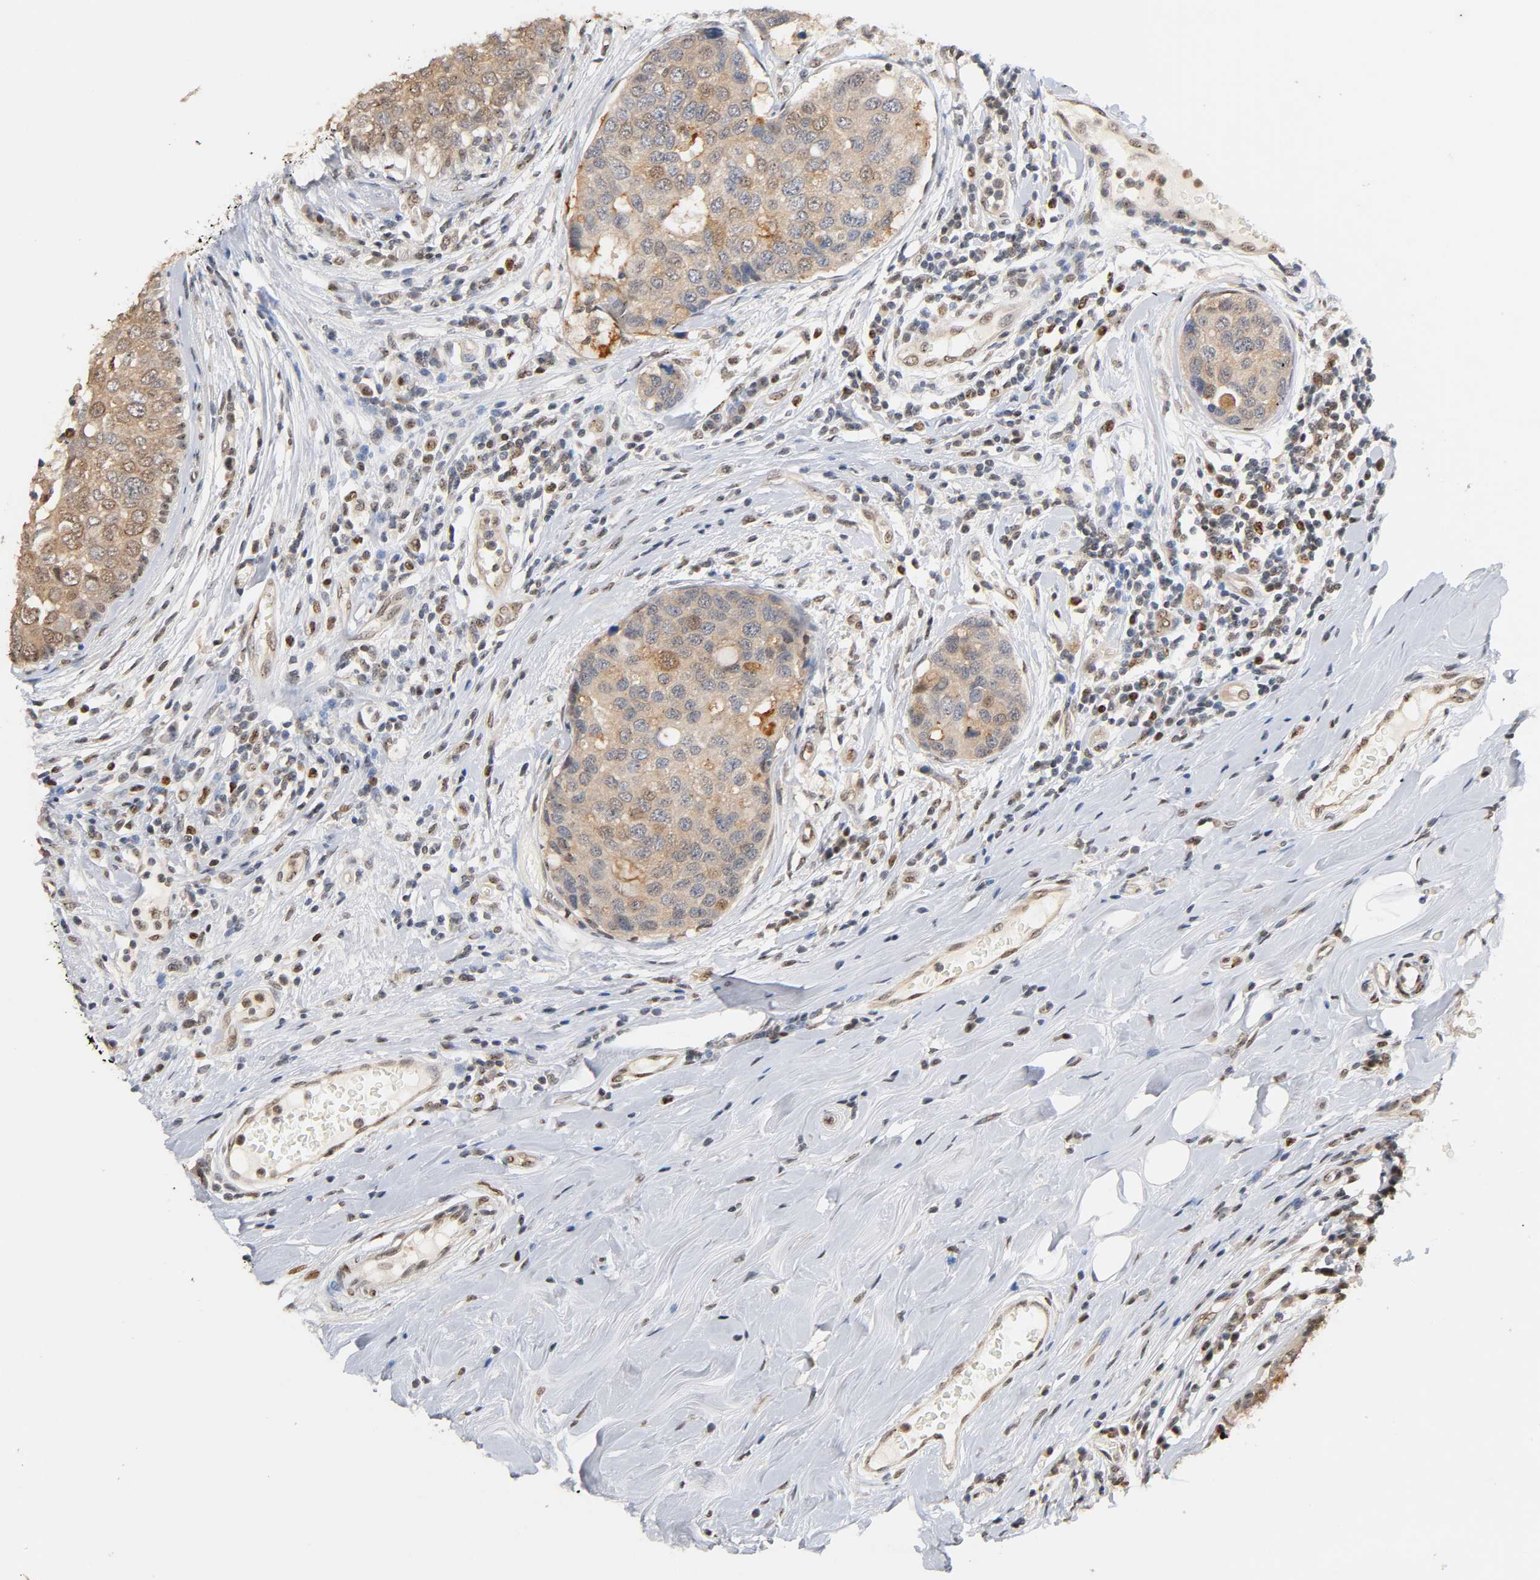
{"staining": {"intensity": "weak", "quantity": "25%-75%", "location": "cytoplasmic/membranous,nuclear"}, "tissue": "breast cancer", "cell_type": "Tumor cells", "image_type": "cancer", "snomed": [{"axis": "morphology", "description": "Duct carcinoma"}, {"axis": "topography", "description": "Breast"}], "caption": "A brown stain highlights weak cytoplasmic/membranous and nuclear staining of a protein in breast cancer (infiltrating ductal carcinoma) tumor cells.", "gene": "UBC", "patient": {"sex": "female", "age": 27}}